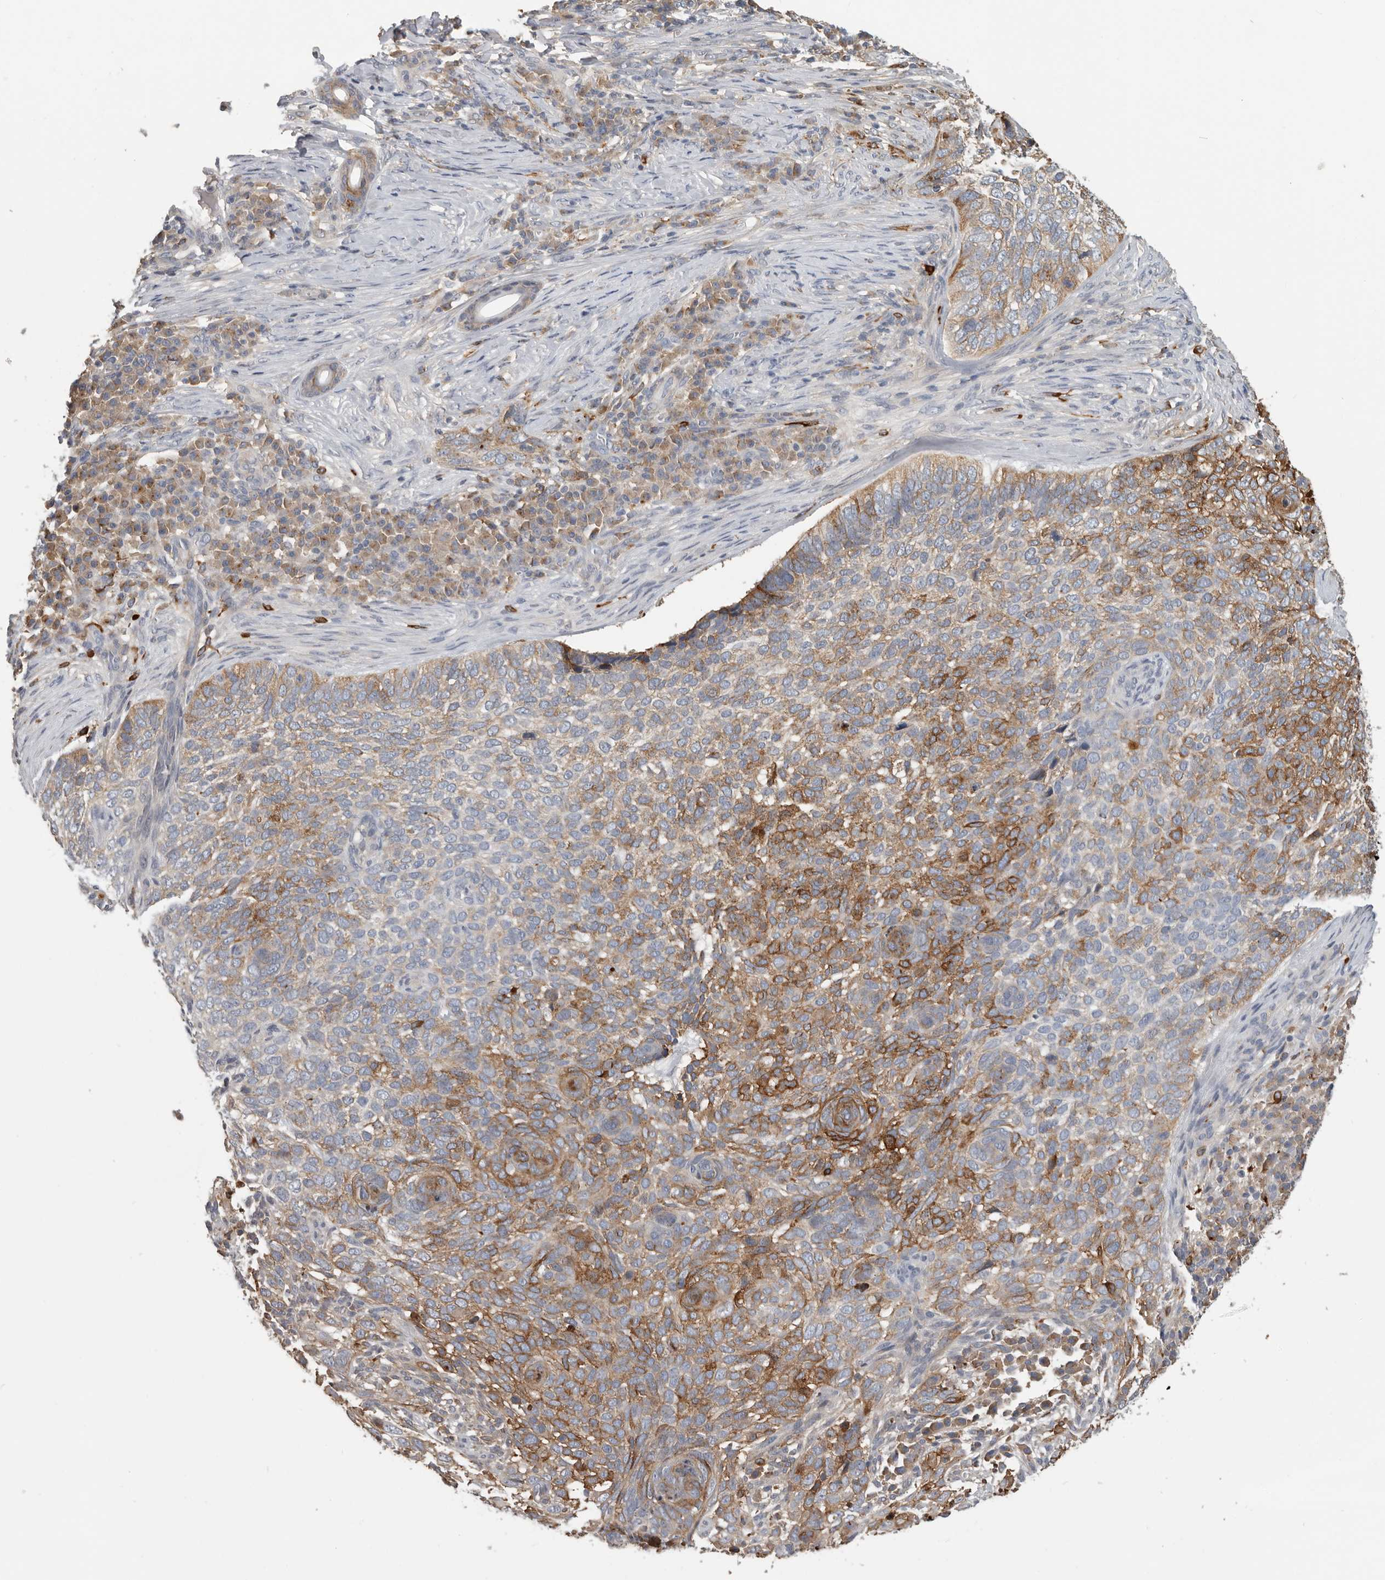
{"staining": {"intensity": "moderate", "quantity": ">75%", "location": "cytoplasmic/membranous"}, "tissue": "skin cancer", "cell_type": "Tumor cells", "image_type": "cancer", "snomed": [{"axis": "morphology", "description": "Basal cell carcinoma"}, {"axis": "topography", "description": "Skin"}], "caption": "This image demonstrates skin cancer stained with immunohistochemistry (IHC) to label a protein in brown. The cytoplasmic/membranous of tumor cells show moderate positivity for the protein. Nuclei are counter-stained blue.", "gene": "TFRC", "patient": {"sex": "female", "age": 64}}